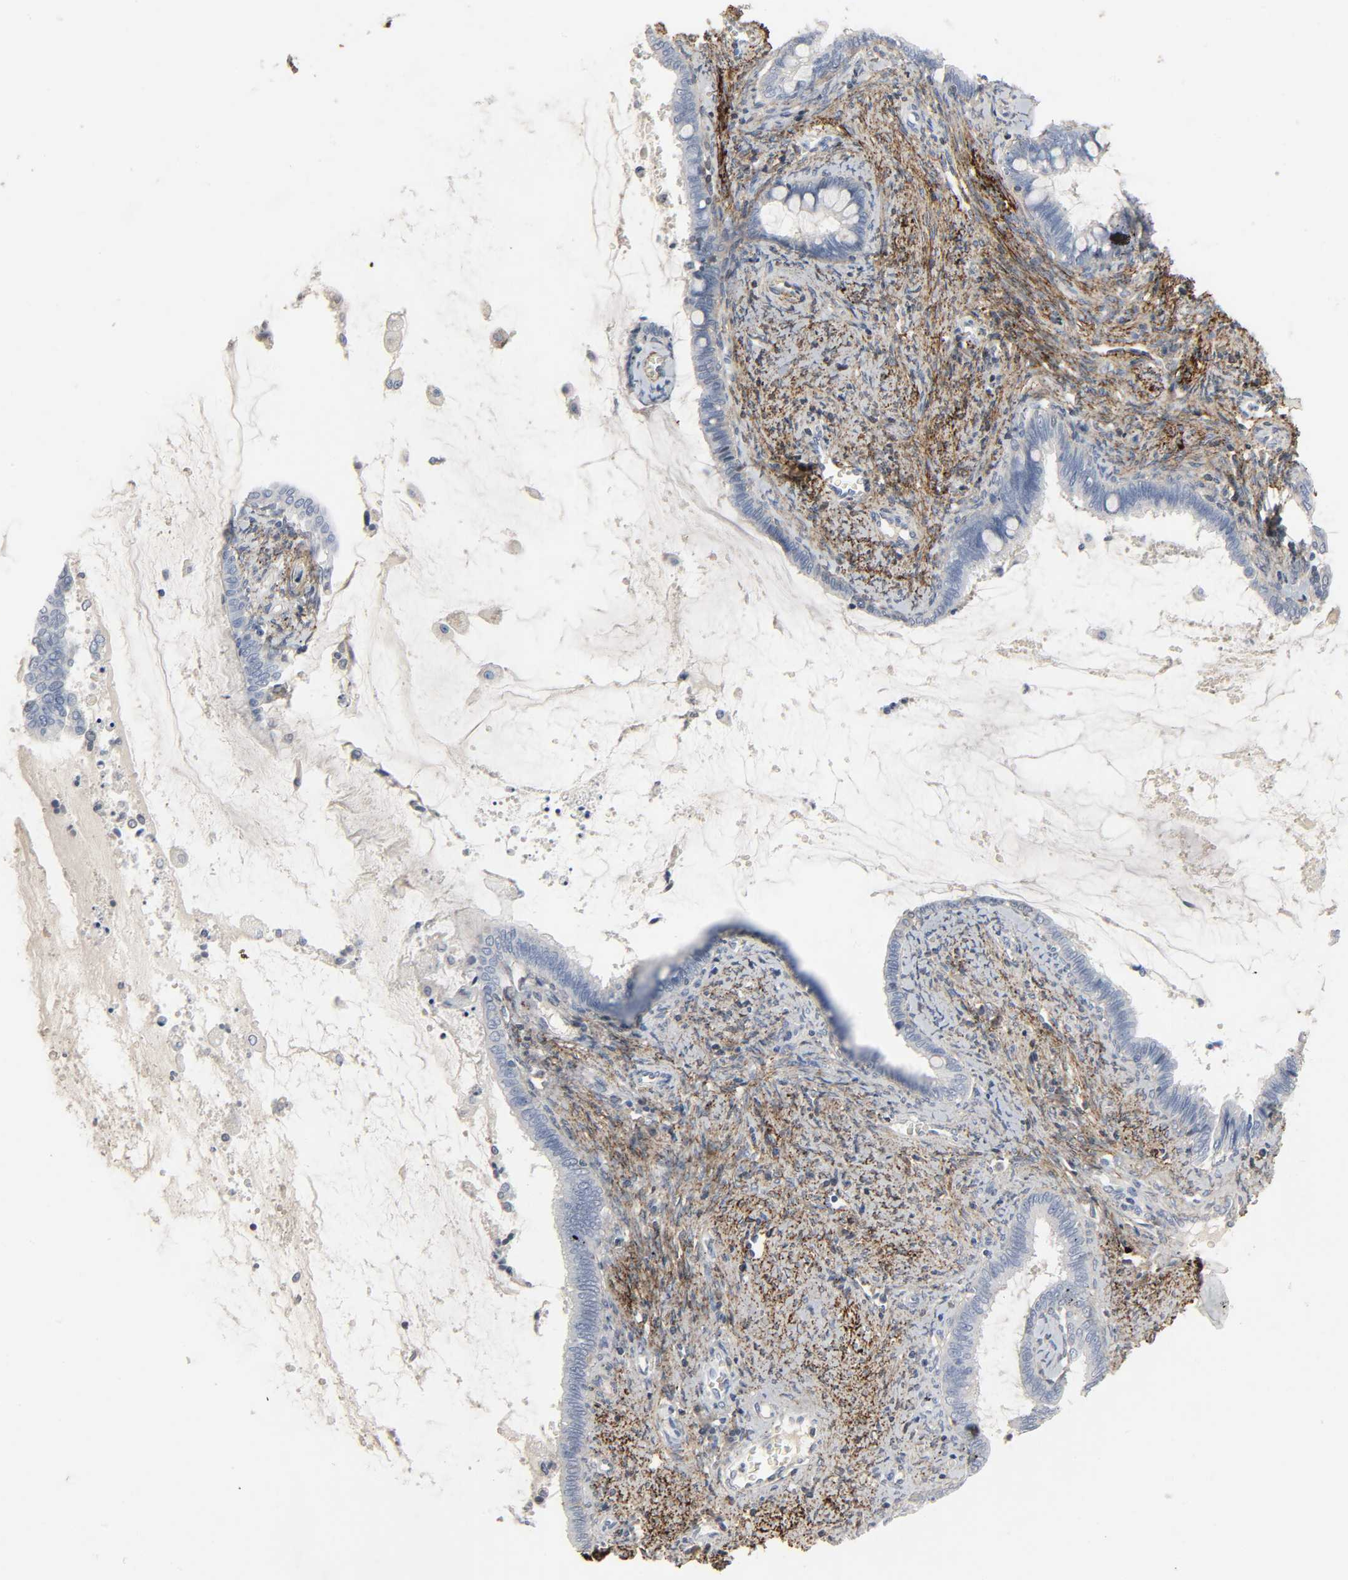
{"staining": {"intensity": "negative", "quantity": "none", "location": "none"}, "tissue": "cervical cancer", "cell_type": "Tumor cells", "image_type": "cancer", "snomed": [{"axis": "morphology", "description": "Adenocarcinoma, NOS"}, {"axis": "topography", "description": "Cervix"}], "caption": "High magnification brightfield microscopy of adenocarcinoma (cervical) stained with DAB (brown) and counterstained with hematoxylin (blue): tumor cells show no significant expression.", "gene": "FBLN5", "patient": {"sex": "female", "age": 44}}